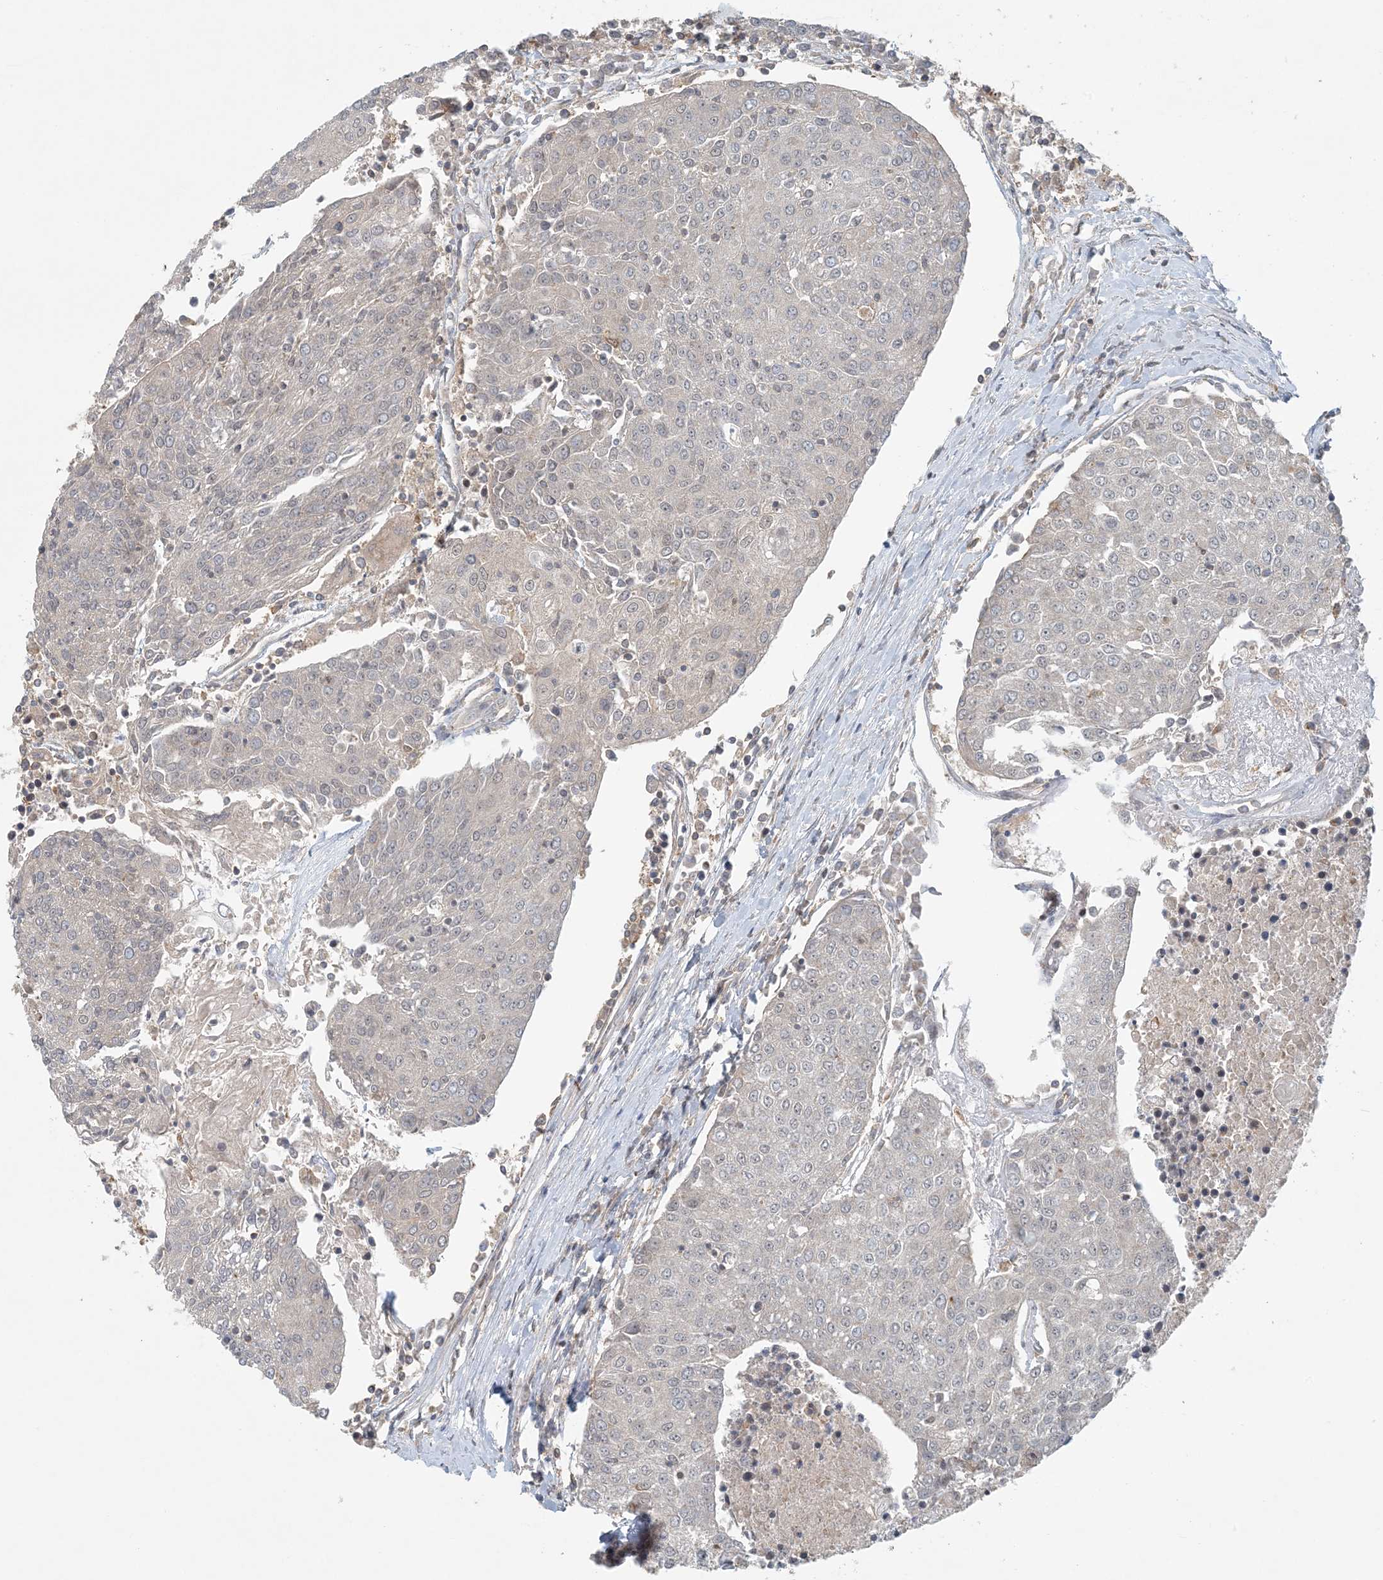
{"staining": {"intensity": "negative", "quantity": "none", "location": "none"}, "tissue": "urothelial cancer", "cell_type": "Tumor cells", "image_type": "cancer", "snomed": [{"axis": "morphology", "description": "Urothelial carcinoma, High grade"}, {"axis": "topography", "description": "Urinary bladder"}], "caption": "Urothelial carcinoma (high-grade) stained for a protein using IHC exhibits no expression tumor cells.", "gene": "OBI1", "patient": {"sex": "female", "age": 85}}